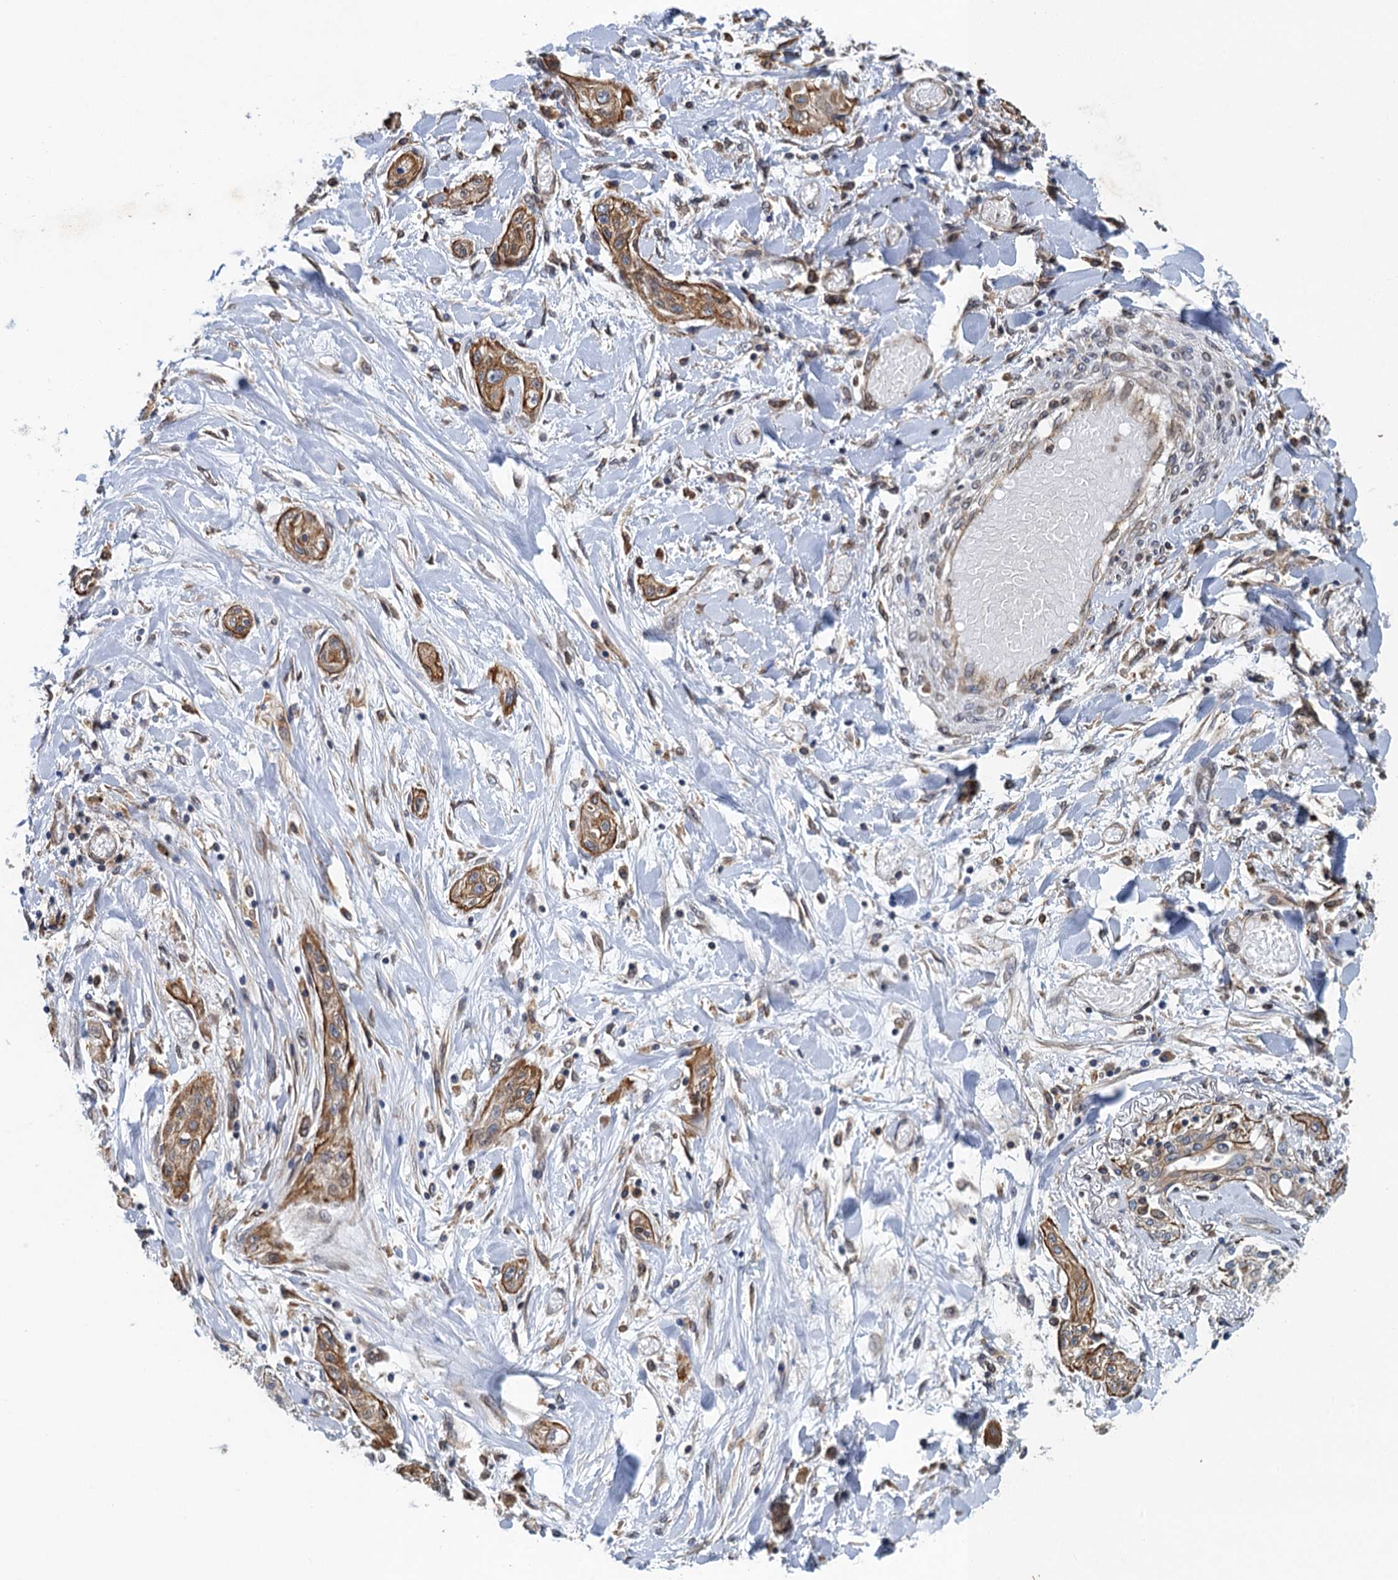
{"staining": {"intensity": "moderate", "quantity": ">75%", "location": "cytoplasmic/membranous"}, "tissue": "lung cancer", "cell_type": "Tumor cells", "image_type": "cancer", "snomed": [{"axis": "morphology", "description": "Squamous cell carcinoma, NOS"}, {"axis": "topography", "description": "Lung"}], "caption": "Immunohistochemical staining of lung cancer demonstrates moderate cytoplasmic/membranous protein staining in about >75% of tumor cells.", "gene": "ARMC5", "patient": {"sex": "female", "age": 47}}